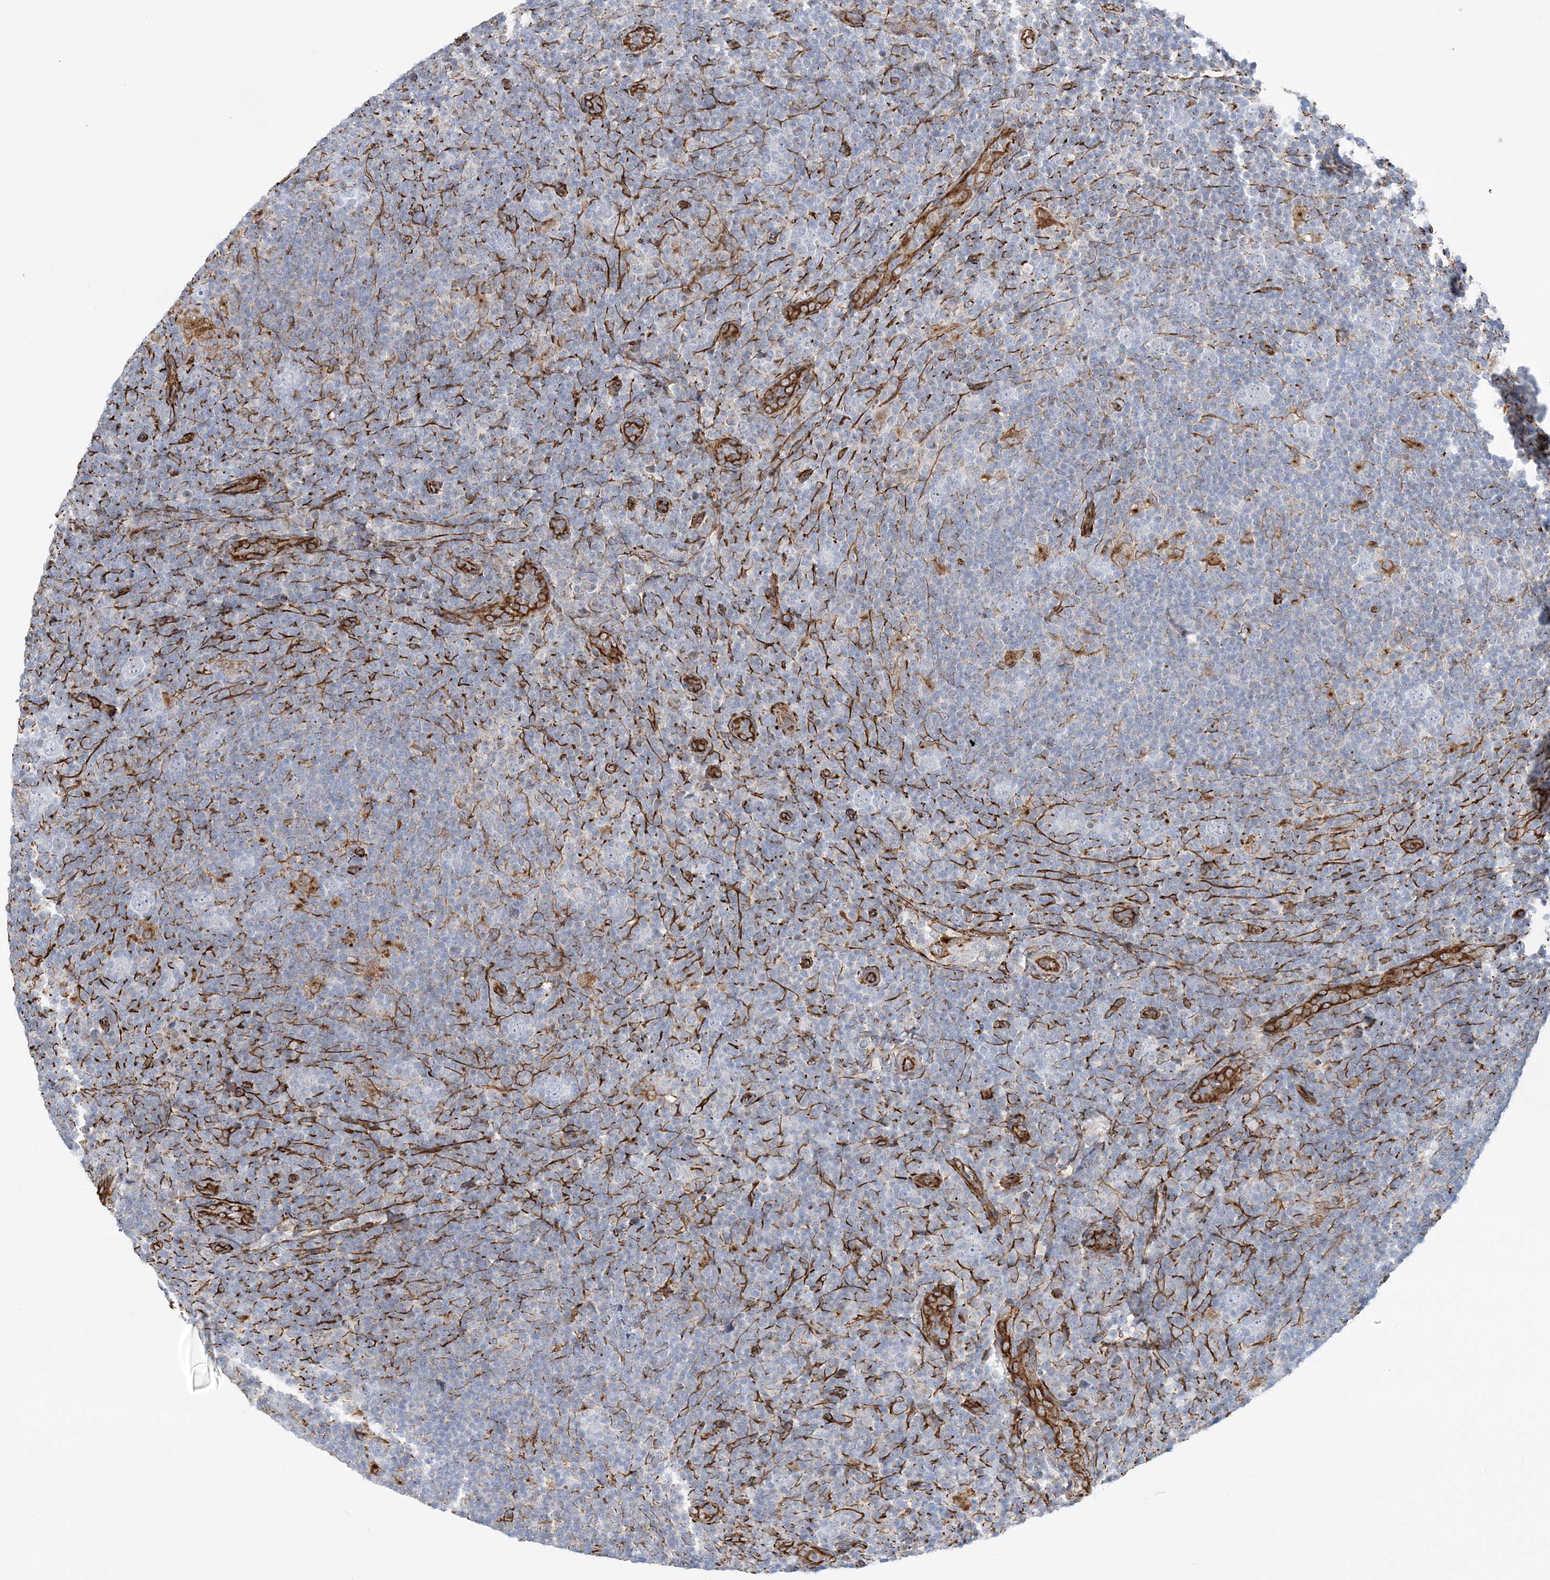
{"staining": {"intensity": "negative", "quantity": "none", "location": "none"}, "tissue": "lymphoma", "cell_type": "Tumor cells", "image_type": "cancer", "snomed": [{"axis": "morphology", "description": "Hodgkin's disease, NOS"}, {"axis": "topography", "description": "Lymph node"}], "caption": "An image of human Hodgkin's disease is negative for staining in tumor cells.", "gene": "SCLT1", "patient": {"sex": "female", "age": 57}}